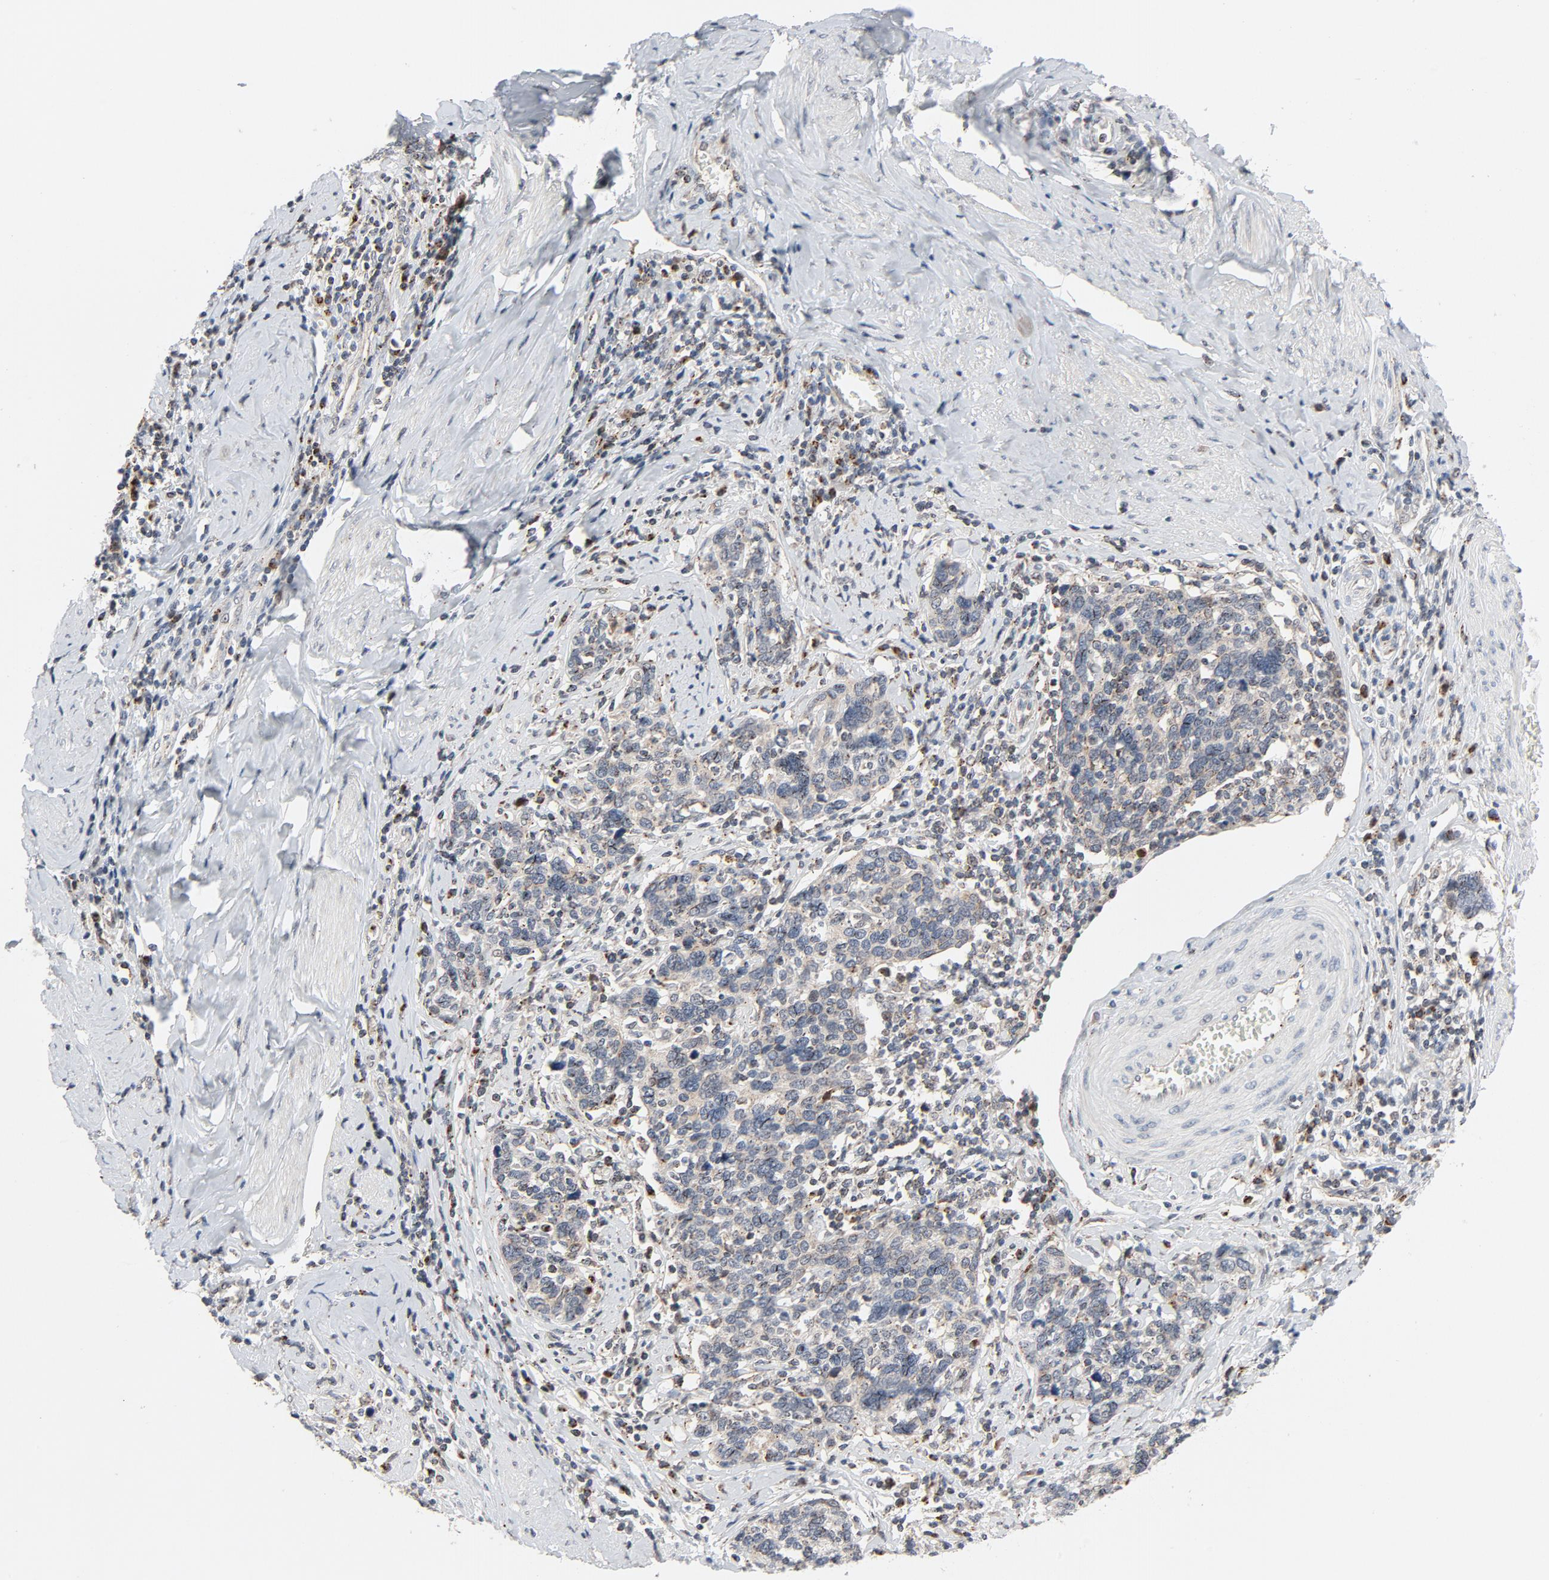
{"staining": {"intensity": "negative", "quantity": "none", "location": "none"}, "tissue": "cervical cancer", "cell_type": "Tumor cells", "image_type": "cancer", "snomed": [{"axis": "morphology", "description": "Squamous cell carcinoma, NOS"}, {"axis": "topography", "description": "Cervix"}], "caption": "This image is of squamous cell carcinoma (cervical) stained with immunohistochemistry to label a protein in brown with the nuclei are counter-stained blue. There is no positivity in tumor cells. The staining is performed using DAB brown chromogen with nuclei counter-stained in using hematoxylin.", "gene": "RPL12", "patient": {"sex": "female", "age": 41}}